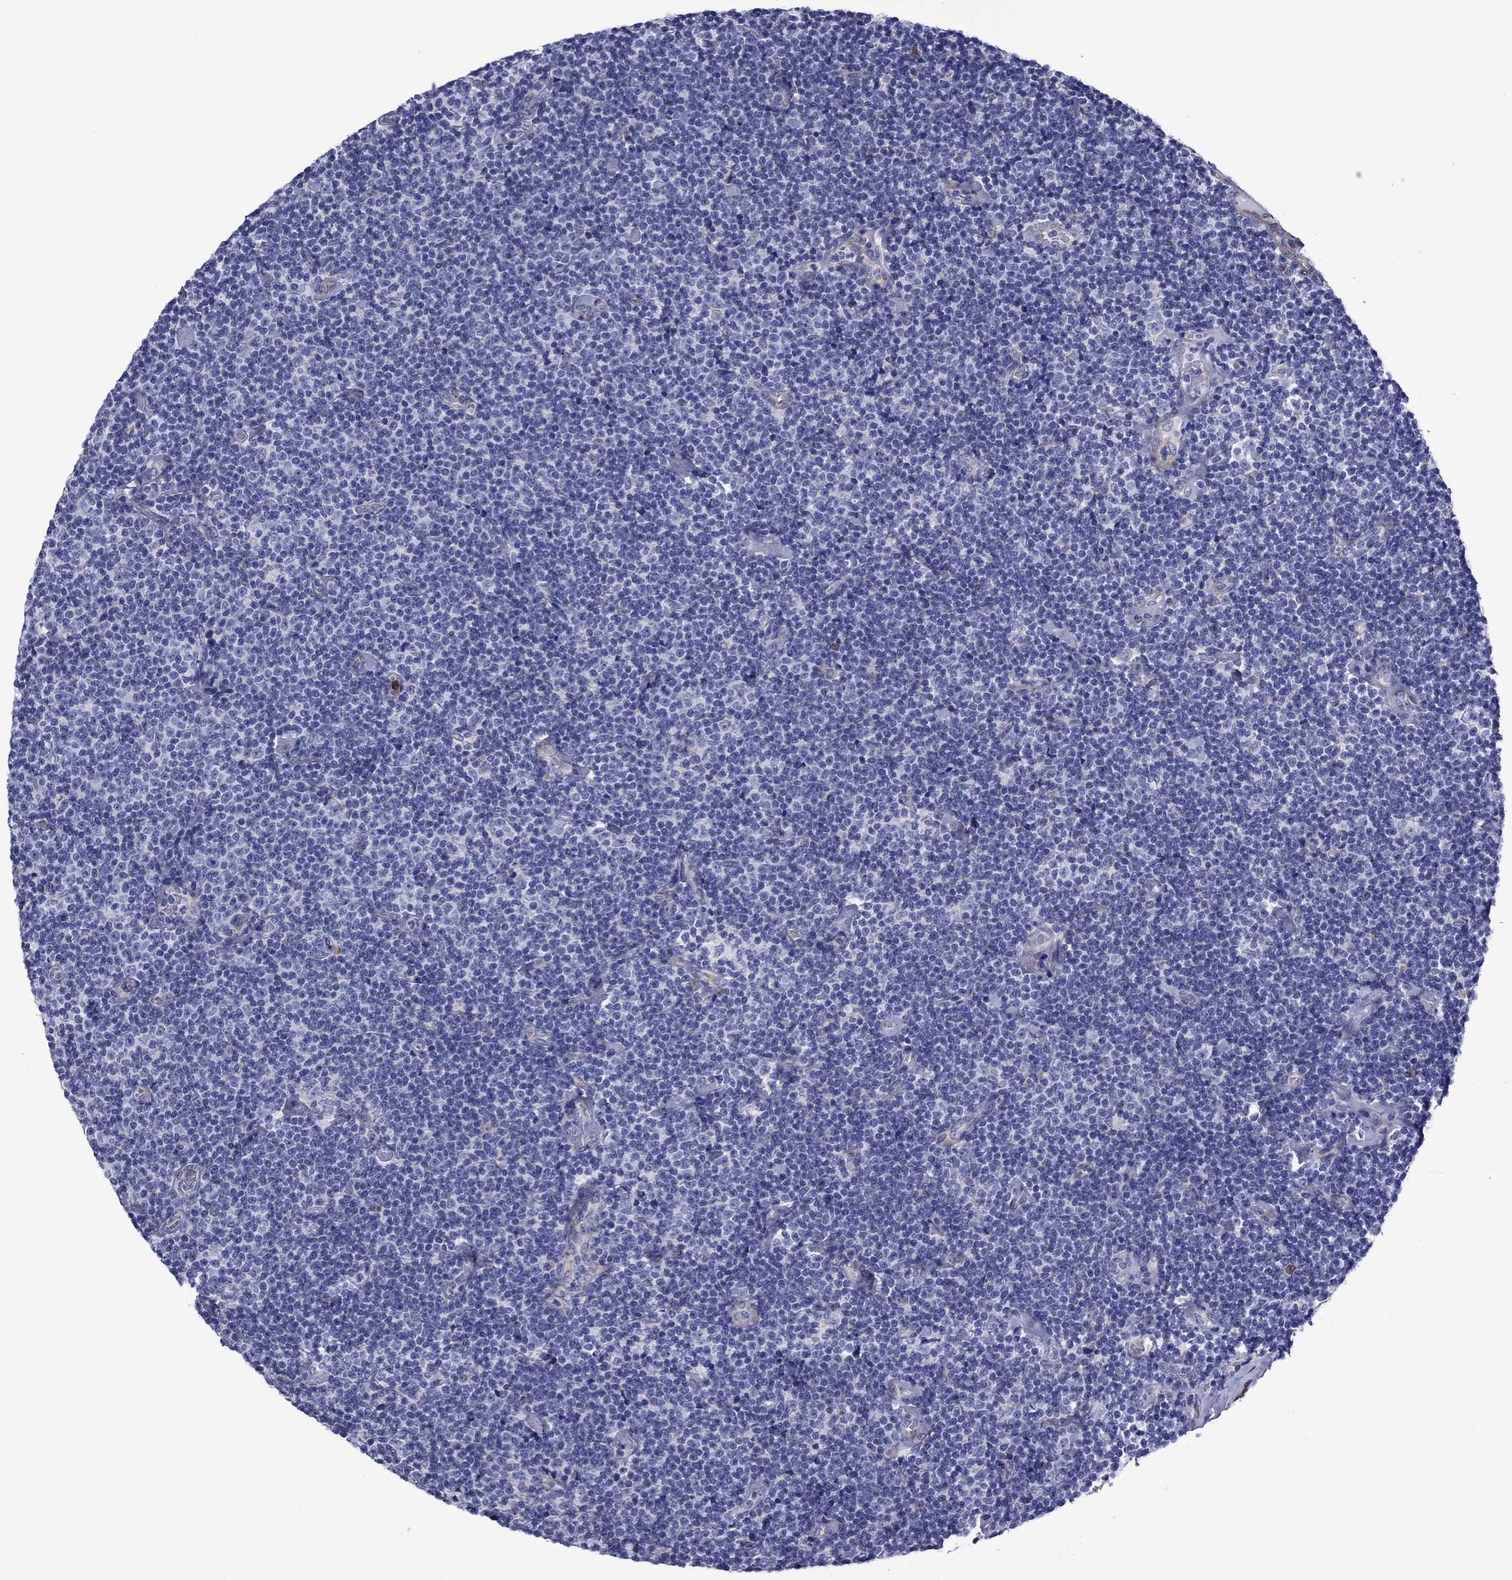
{"staining": {"intensity": "negative", "quantity": "none", "location": "none"}, "tissue": "lymphoma", "cell_type": "Tumor cells", "image_type": "cancer", "snomed": [{"axis": "morphology", "description": "Malignant lymphoma, non-Hodgkin's type, Low grade"}, {"axis": "topography", "description": "Lymph node"}], "caption": "Immunohistochemical staining of lymphoma displays no significant staining in tumor cells.", "gene": "HSPG2", "patient": {"sex": "male", "age": 81}}